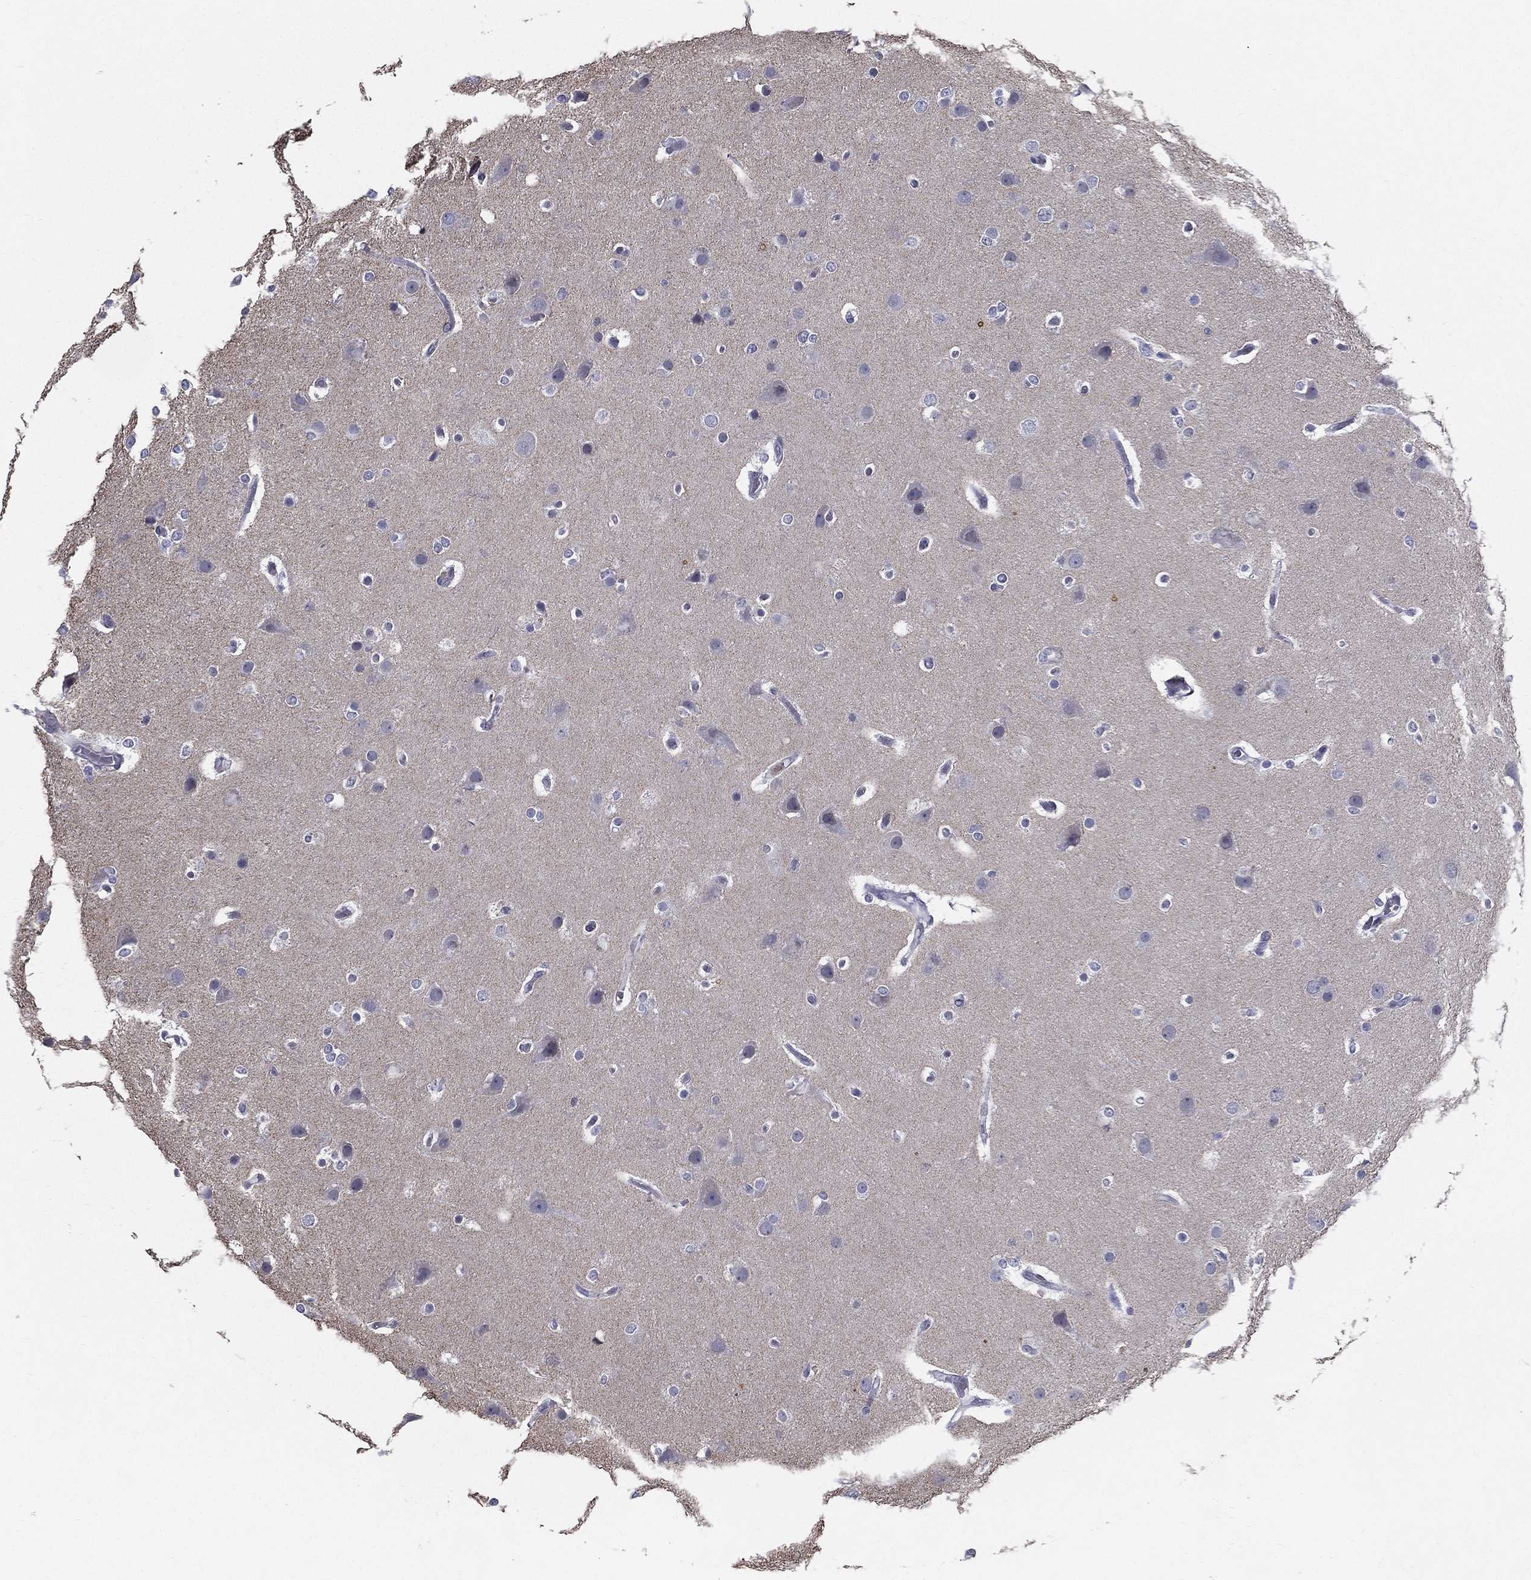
{"staining": {"intensity": "negative", "quantity": "none", "location": "none"}, "tissue": "glioma", "cell_type": "Tumor cells", "image_type": "cancer", "snomed": [{"axis": "morphology", "description": "Glioma, malignant, High grade"}, {"axis": "topography", "description": "Brain"}], "caption": "IHC of human malignant glioma (high-grade) shows no expression in tumor cells.", "gene": "EVI2B", "patient": {"sex": "female", "age": 61}}